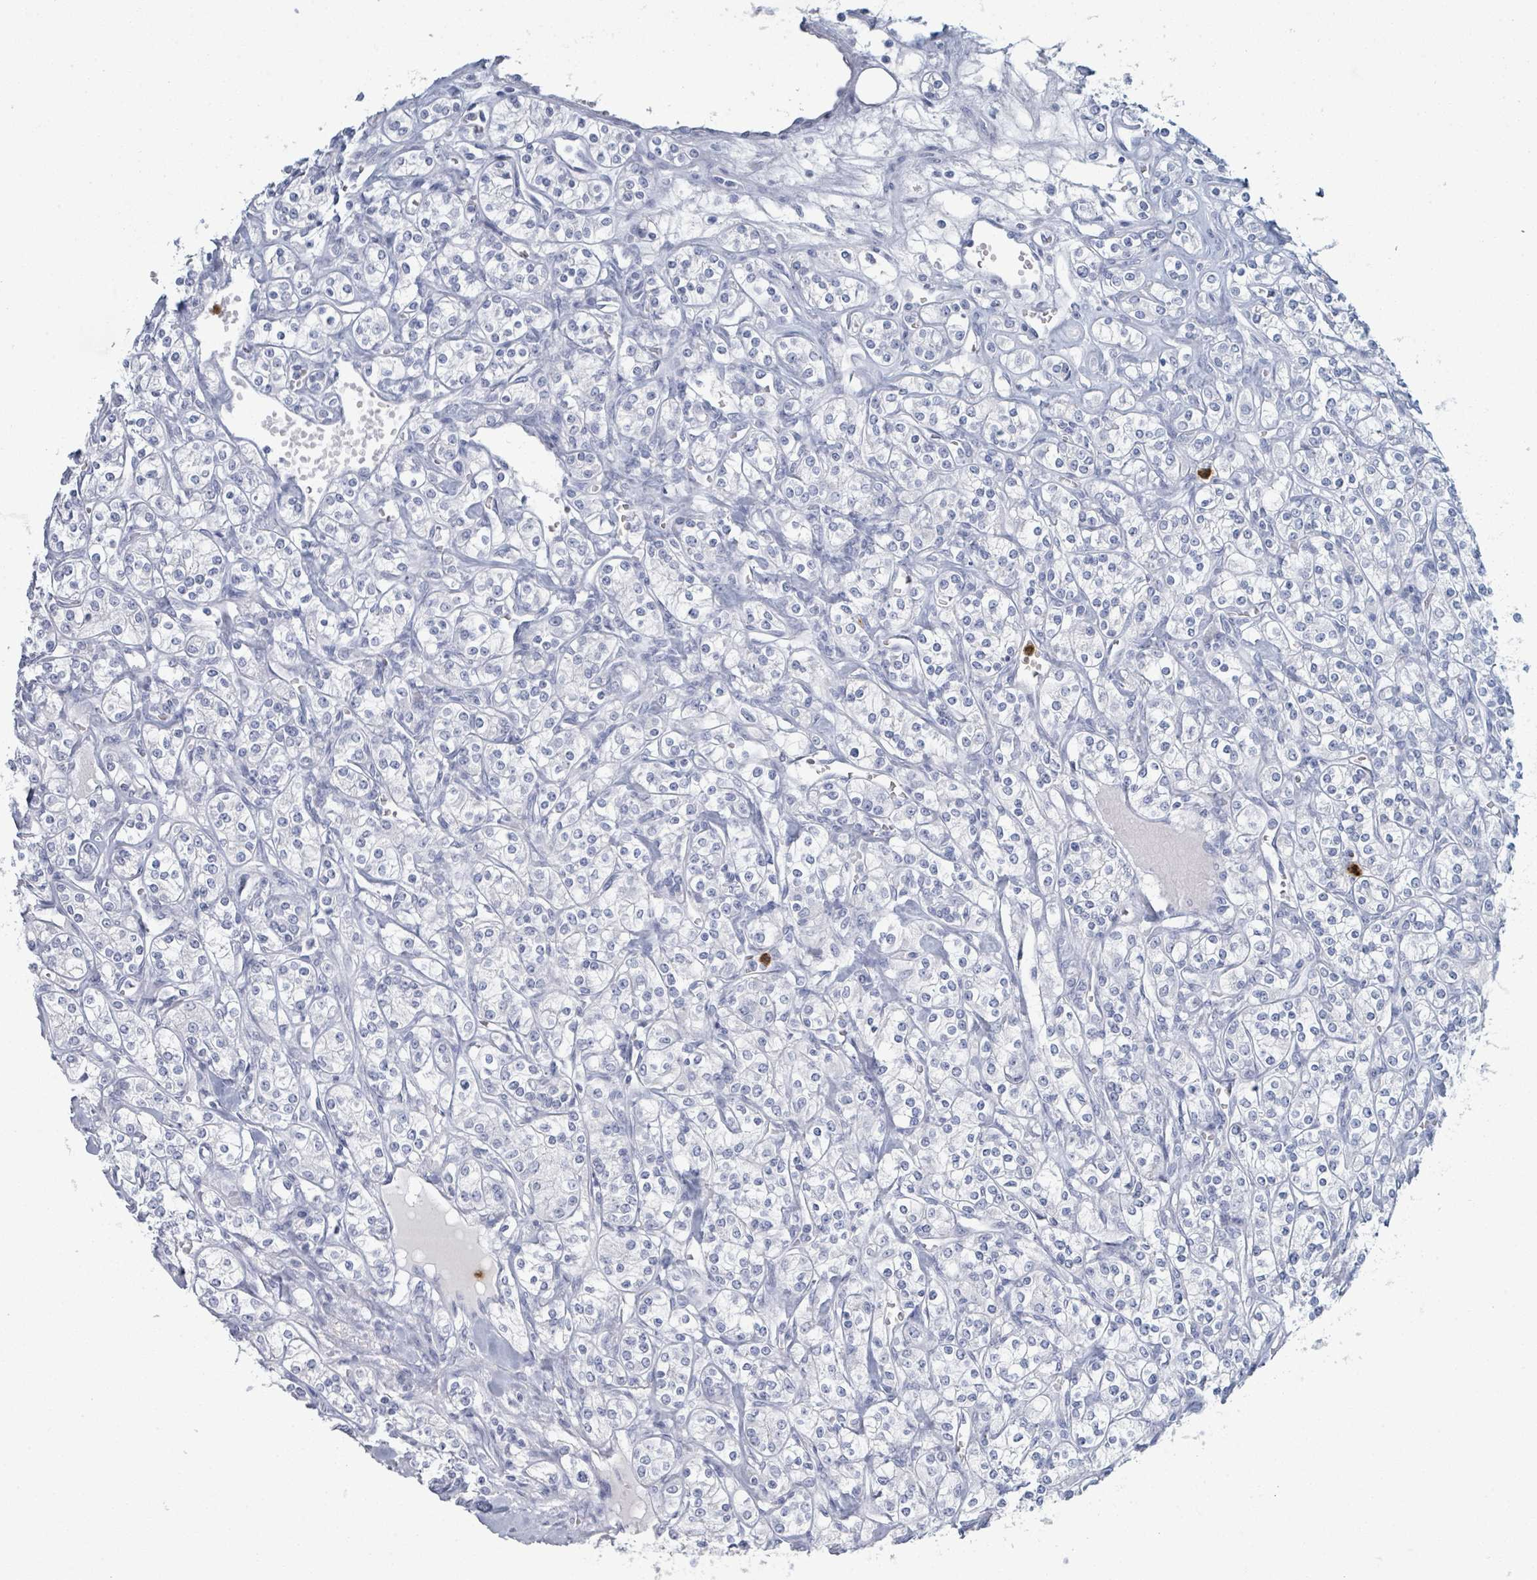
{"staining": {"intensity": "negative", "quantity": "none", "location": "none"}, "tissue": "renal cancer", "cell_type": "Tumor cells", "image_type": "cancer", "snomed": [{"axis": "morphology", "description": "Adenocarcinoma, NOS"}, {"axis": "topography", "description": "Kidney"}], "caption": "Immunohistochemistry (IHC) of human adenocarcinoma (renal) displays no expression in tumor cells.", "gene": "DEFA4", "patient": {"sex": "male", "age": 77}}